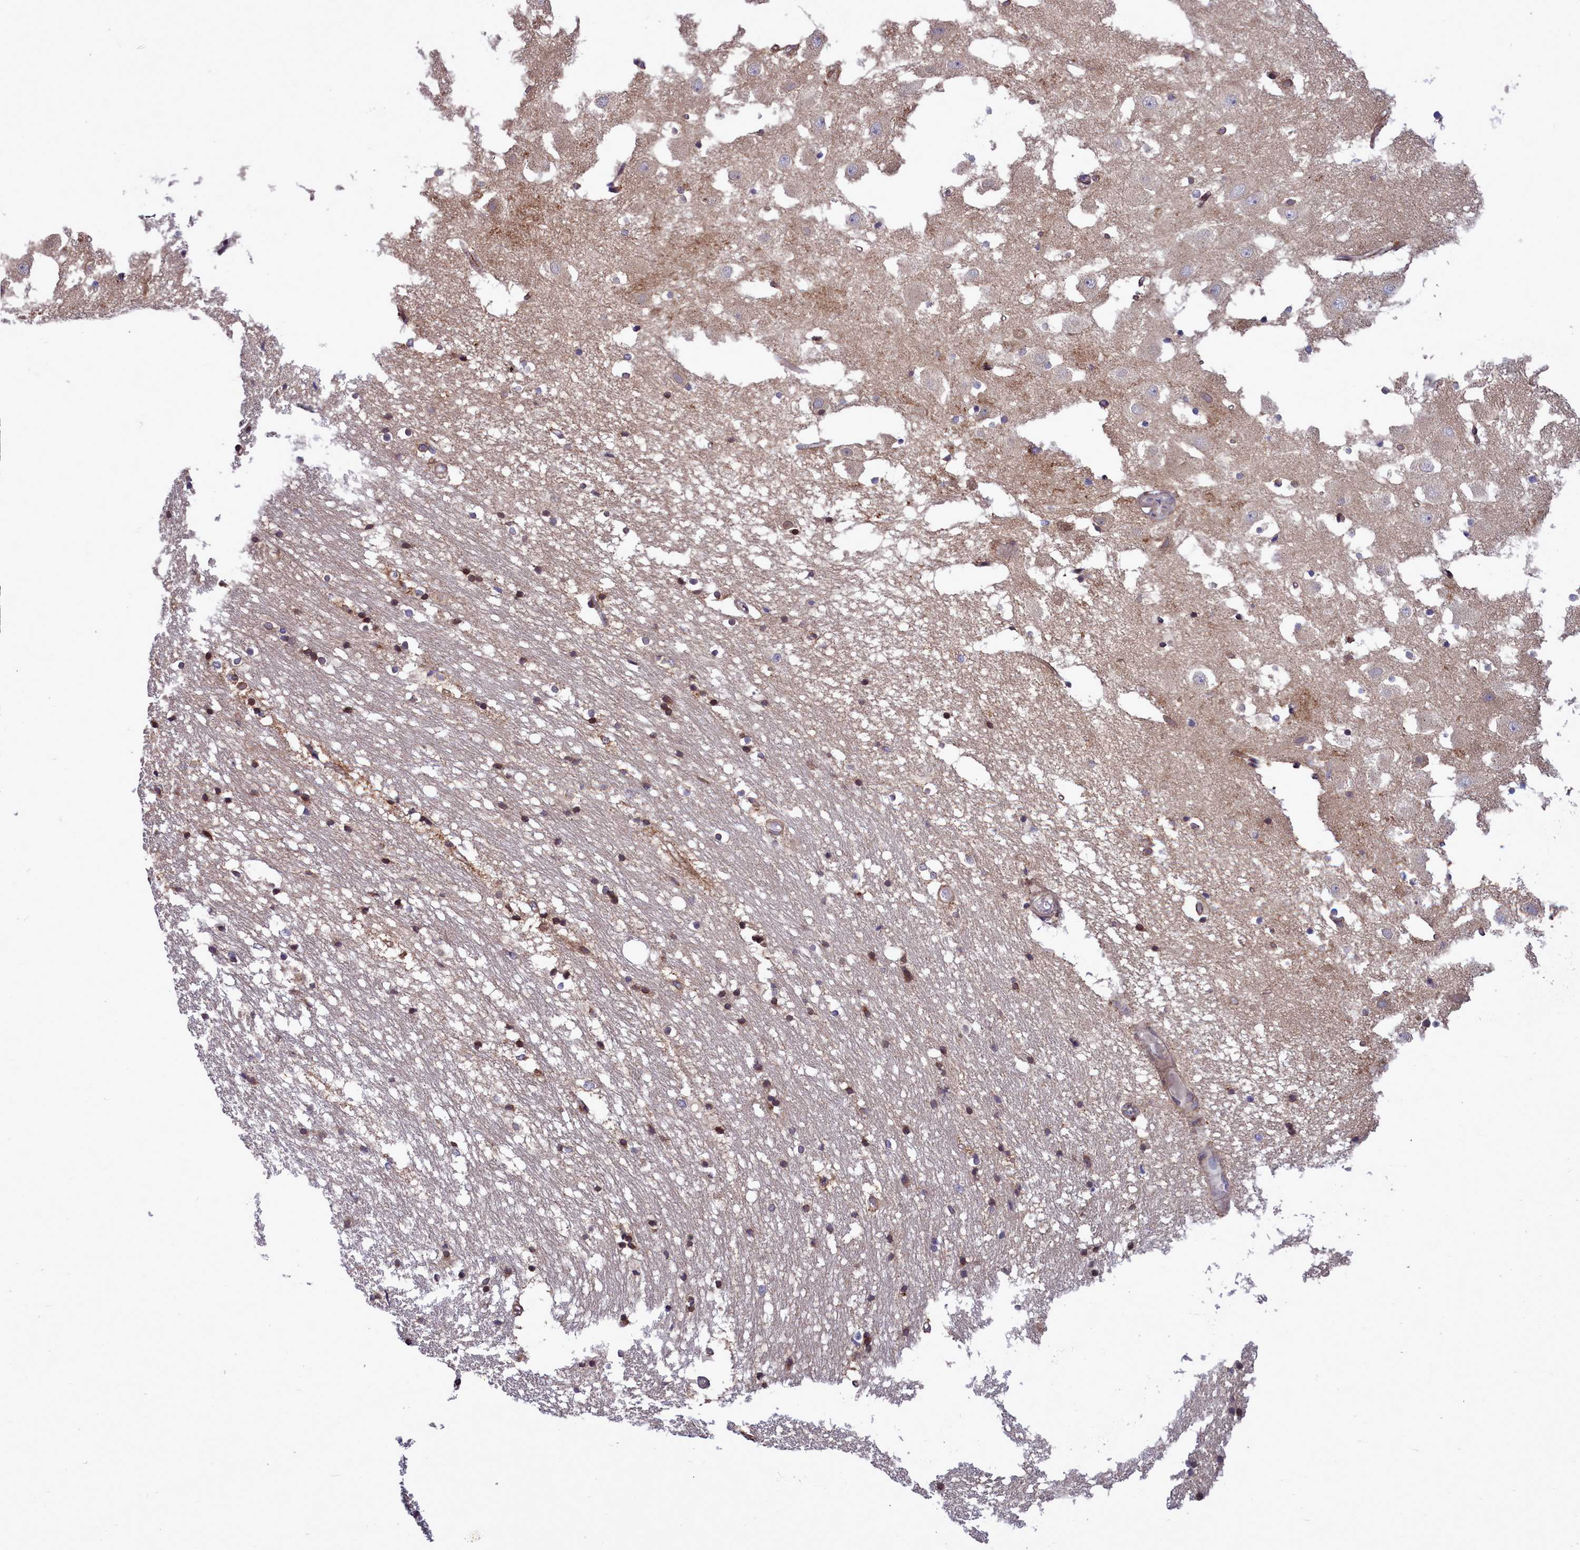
{"staining": {"intensity": "negative", "quantity": "none", "location": "none"}, "tissue": "hippocampus", "cell_type": "Glial cells", "image_type": "normal", "snomed": [{"axis": "morphology", "description": "Normal tissue, NOS"}, {"axis": "topography", "description": "Hippocampus"}], "caption": "DAB (3,3'-diaminobenzidine) immunohistochemical staining of unremarkable human hippocampus reveals no significant staining in glial cells. The staining was performed using DAB (3,3'-diaminobenzidine) to visualize the protein expression in brown, while the nuclei were stained in blue with hematoxylin (Magnification: 20x).", "gene": "RAPGEF4", "patient": {"sex": "female", "age": 52}}